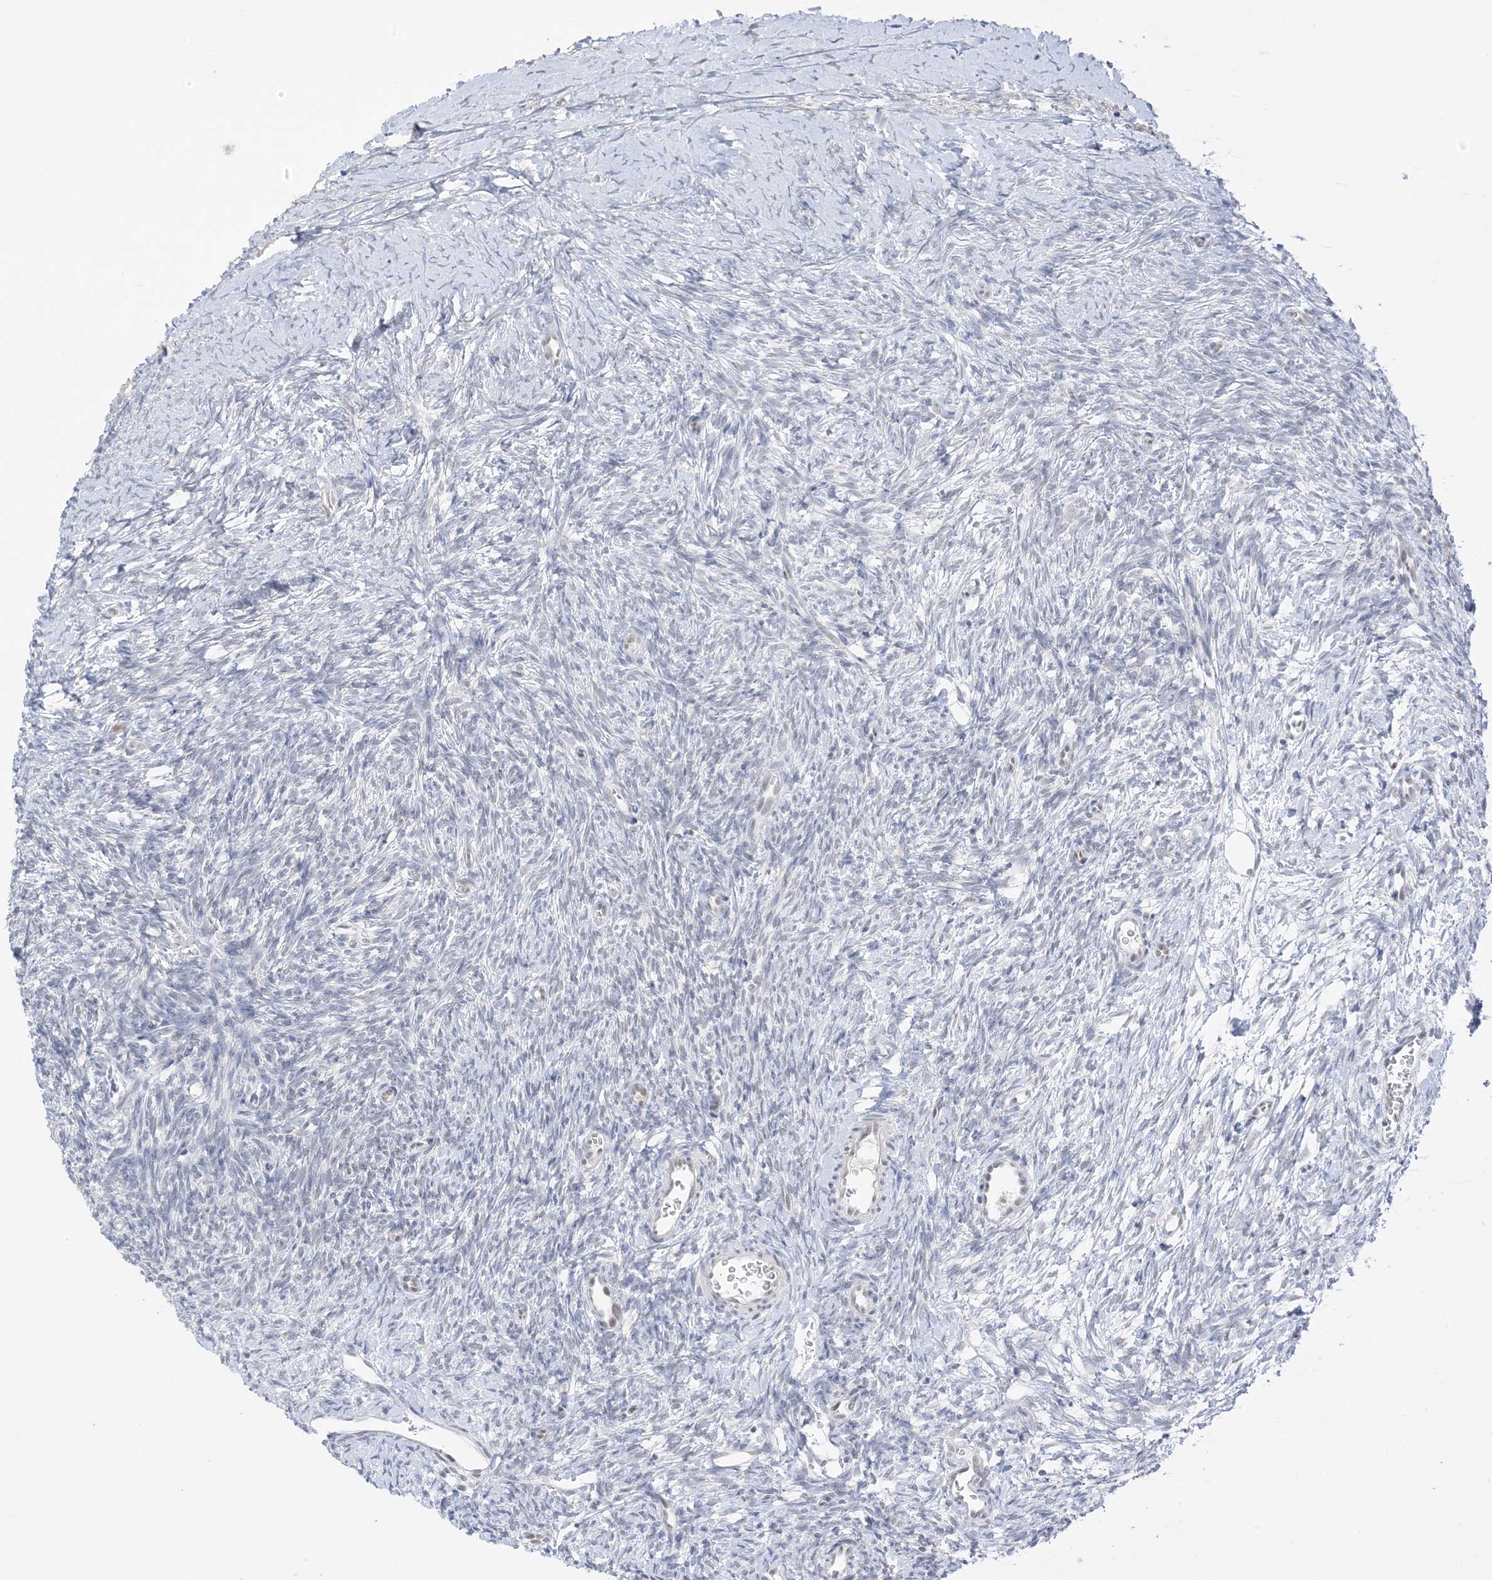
{"staining": {"intensity": "negative", "quantity": "none", "location": "none"}, "tissue": "ovary", "cell_type": "Ovarian stroma cells", "image_type": "normal", "snomed": [{"axis": "morphology", "description": "Normal tissue, NOS"}, {"axis": "morphology", "description": "Developmental malformation"}, {"axis": "topography", "description": "Ovary"}], "caption": "Ovary stained for a protein using immunohistochemistry (IHC) displays no staining ovarian stroma cells.", "gene": "MSL3", "patient": {"sex": "female", "age": 39}}